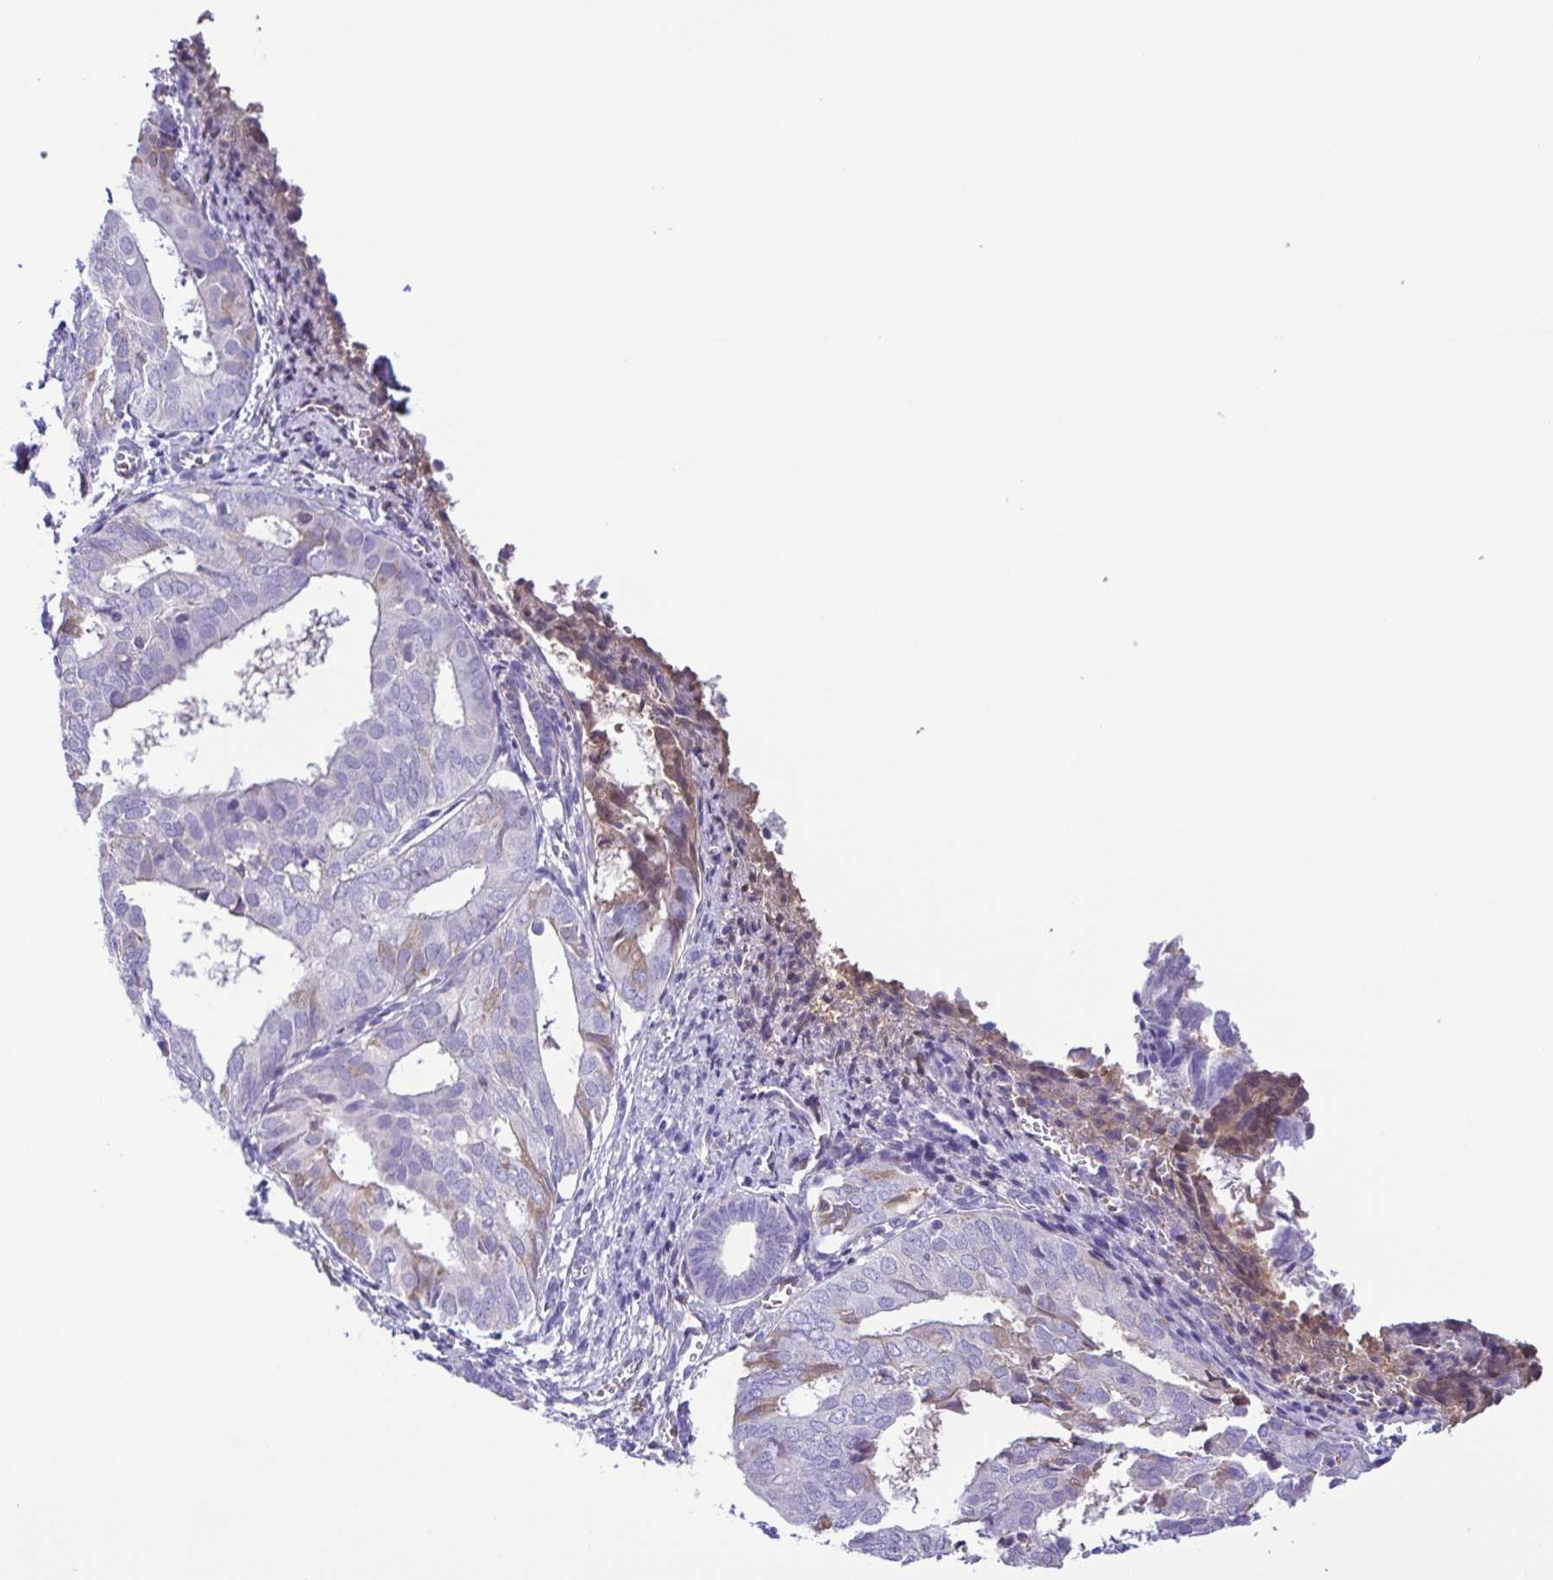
{"staining": {"intensity": "weak", "quantity": "25%-75%", "location": "cytoplasmic/membranous"}, "tissue": "endometrium", "cell_type": "Cells in endometrial stroma", "image_type": "normal", "snomed": [{"axis": "morphology", "description": "Normal tissue, NOS"}, {"axis": "topography", "description": "Endometrium"}], "caption": "IHC (DAB (3,3'-diaminobenzidine)) staining of unremarkable human endometrium reveals weak cytoplasmic/membranous protein positivity in approximately 25%-75% of cells in endometrial stroma.", "gene": "IGFL1", "patient": {"sex": "female", "age": 50}}